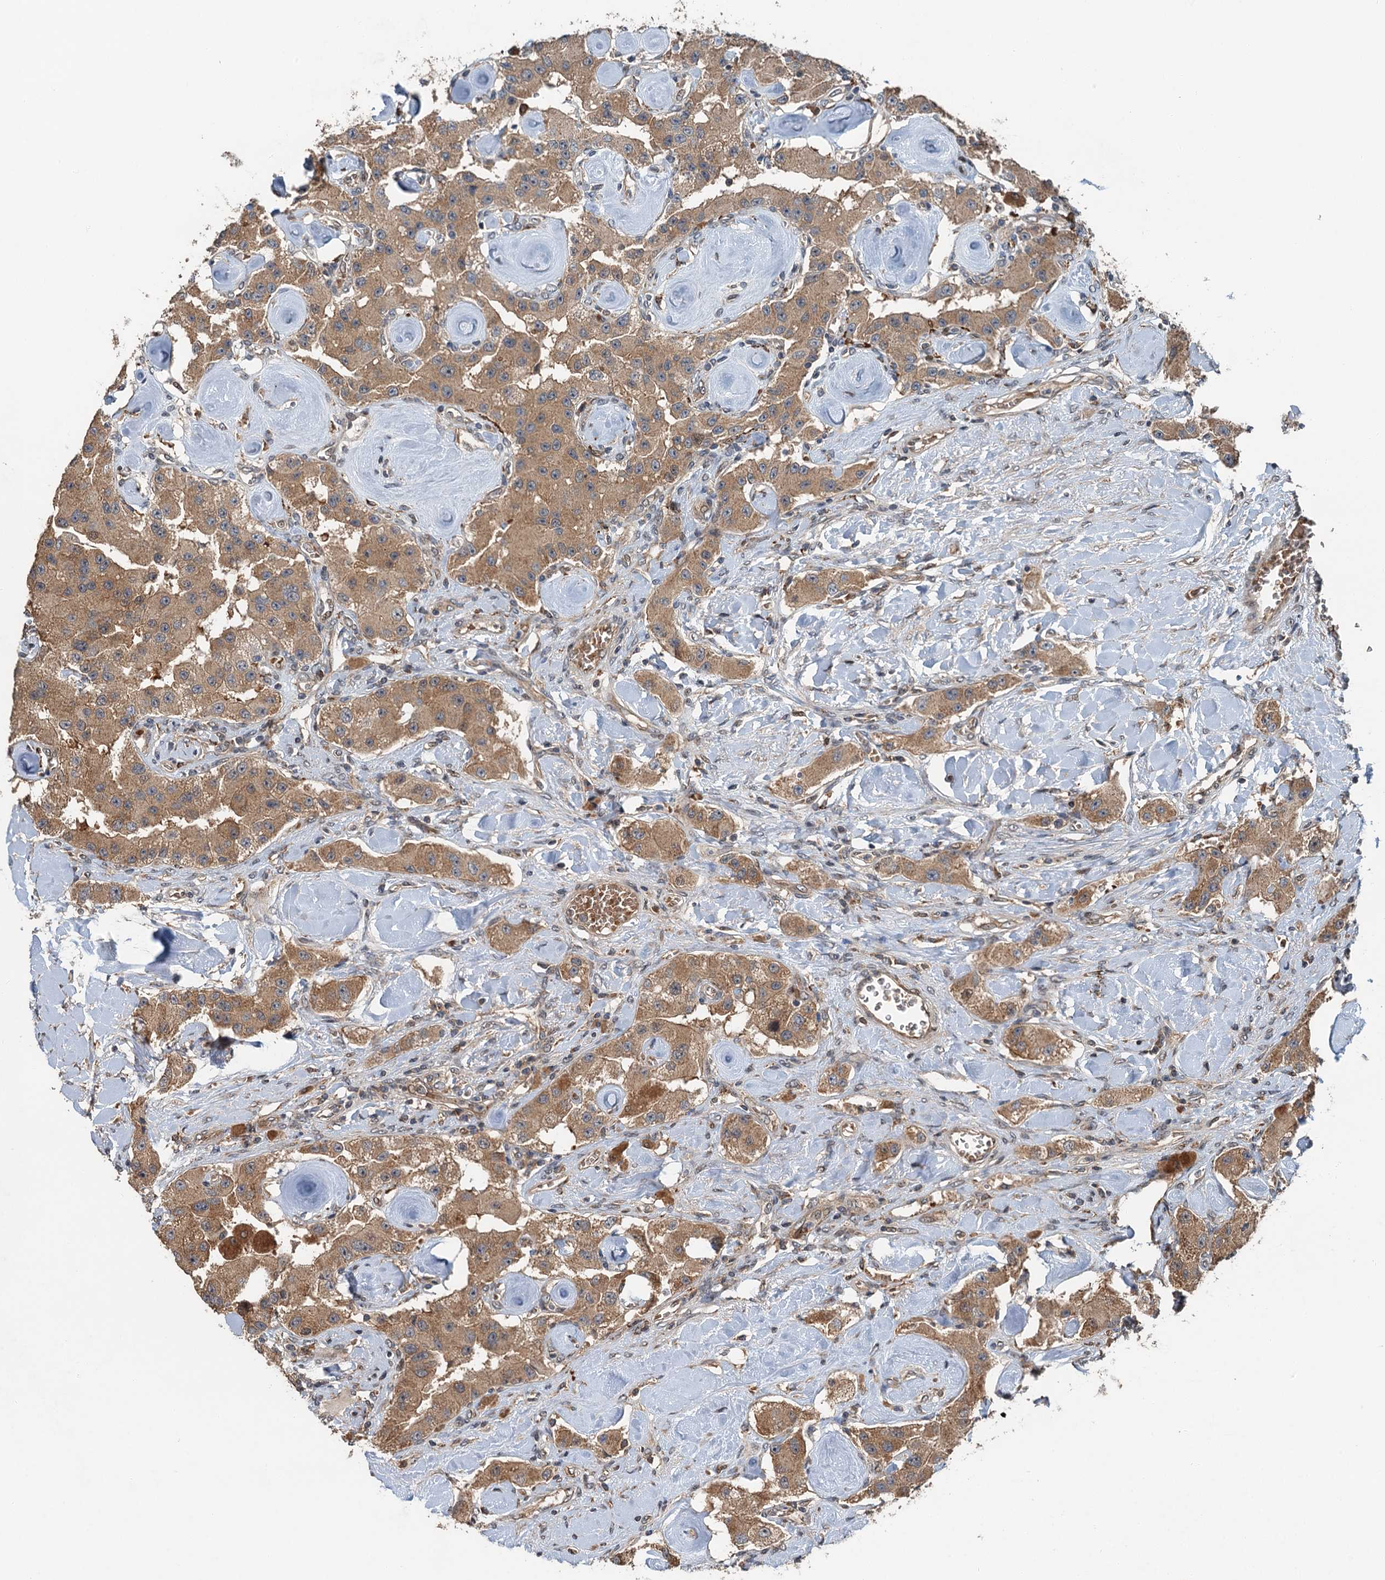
{"staining": {"intensity": "moderate", "quantity": ">75%", "location": "cytoplasmic/membranous"}, "tissue": "carcinoid", "cell_type": "Tumor cells", "image_type": "cancer", "snomed": [{"axis": "morphology", "description": "Carcinoid, malignant, NOS"}, {"axis": "topography", "description": "Pancreas"}], "caption": "Immunohistochemical staining of carcinoid displays medium levels of moderate cytoplasmic/membranous staining in approximately >75% of tumor cells.", "gene": "SNX32", "patient": {"sex": "male", "age": 41}}